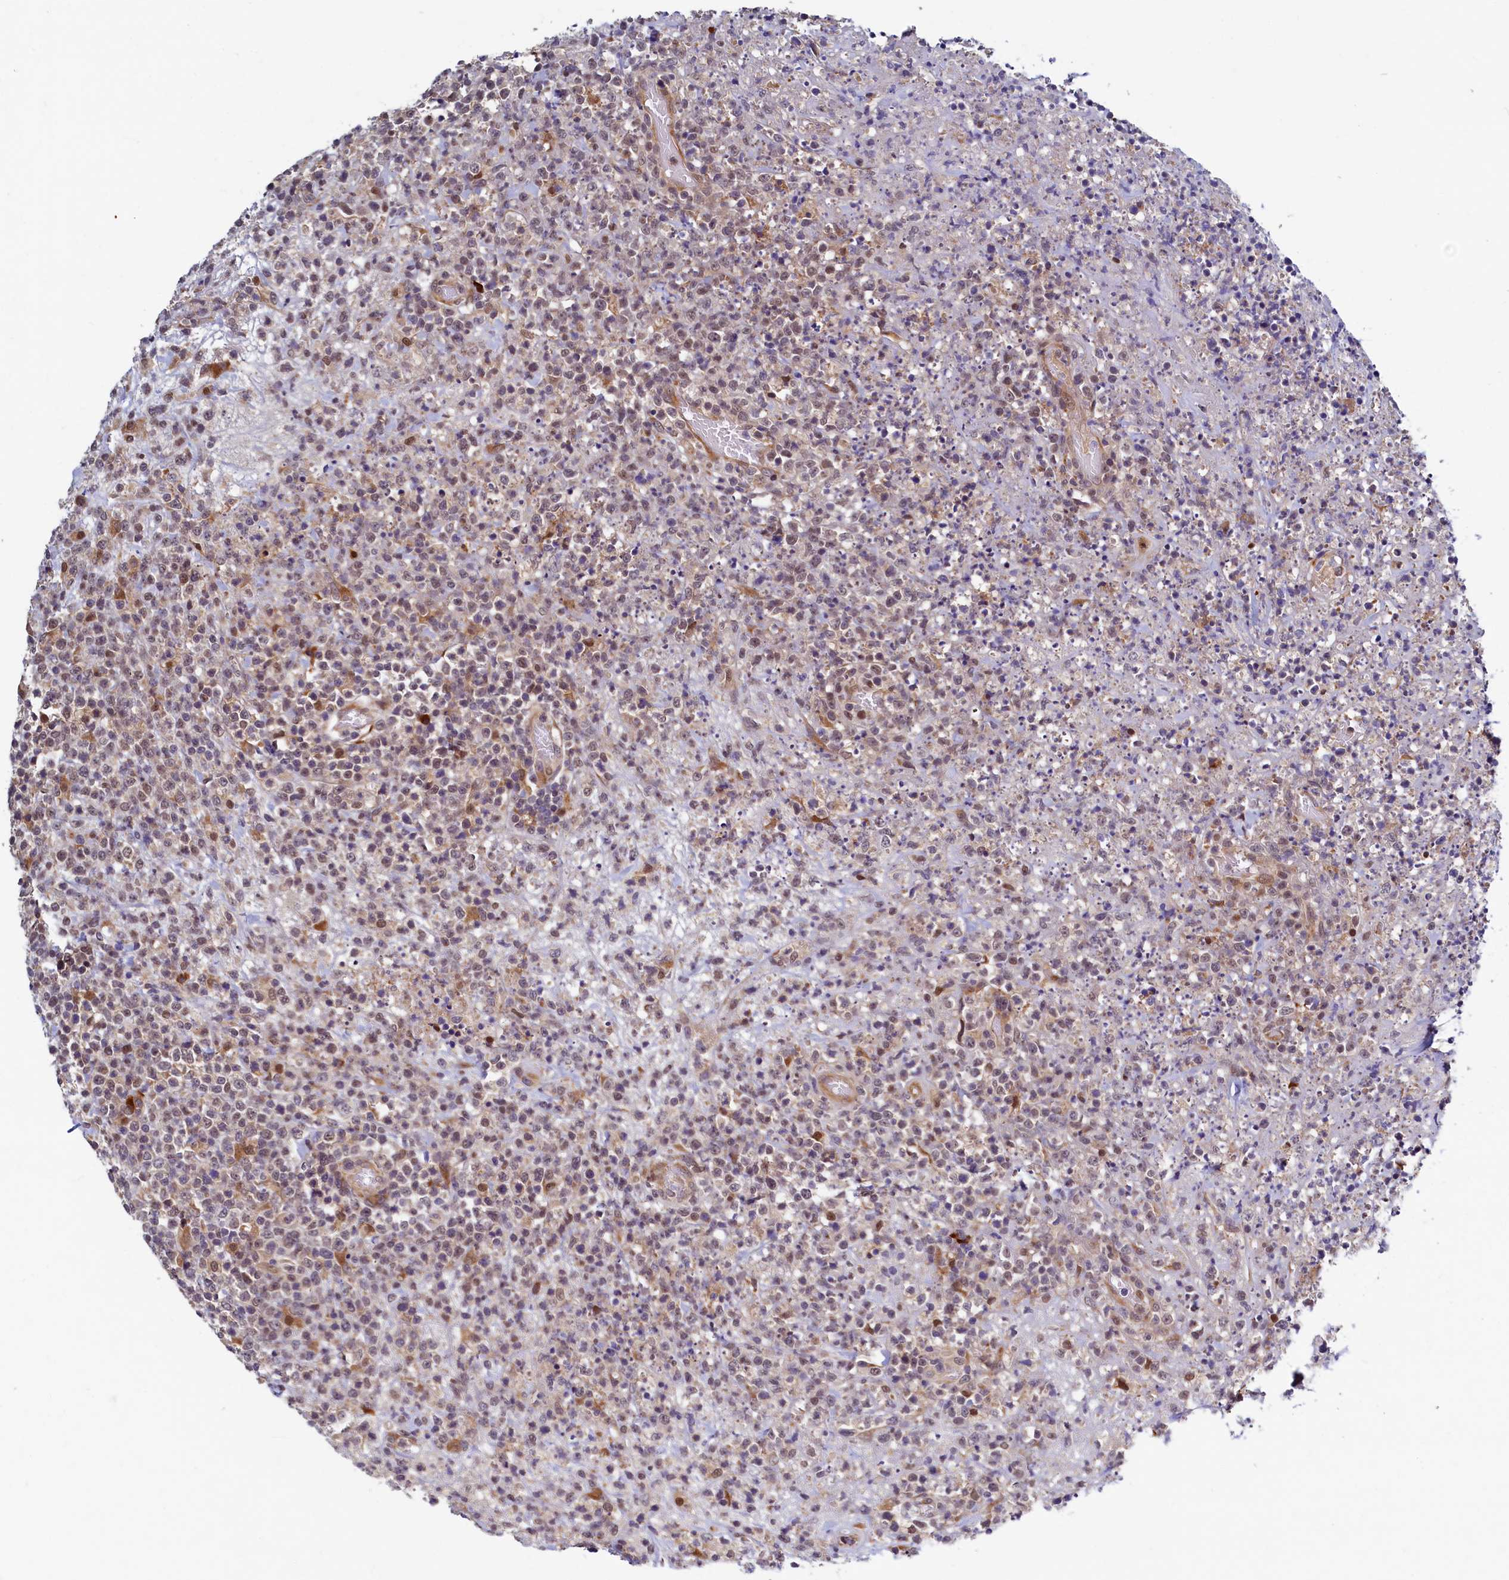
{"staining": {"intensity": "moderate", "quantity": "<25%", "location": "nuclear"}, "tissue": "lymphoma", "cell_type": "Tumor cells", "image_type": "cancer", "snomed": [{"axis": "morphology", "description": "Malignant lymphoma, non-Hodgkin's type, High grade"}, {"axis": "topography", "description": "Colon"}], "caption": "The immunohistochemical stain shows moderate nuclear expression in tumor cells of malignant lymphoma, non-Hodgkin's type (high-grade) tissue.", "gene": "SLC16A14", "patient": {"sex": "female", "age": 53}}